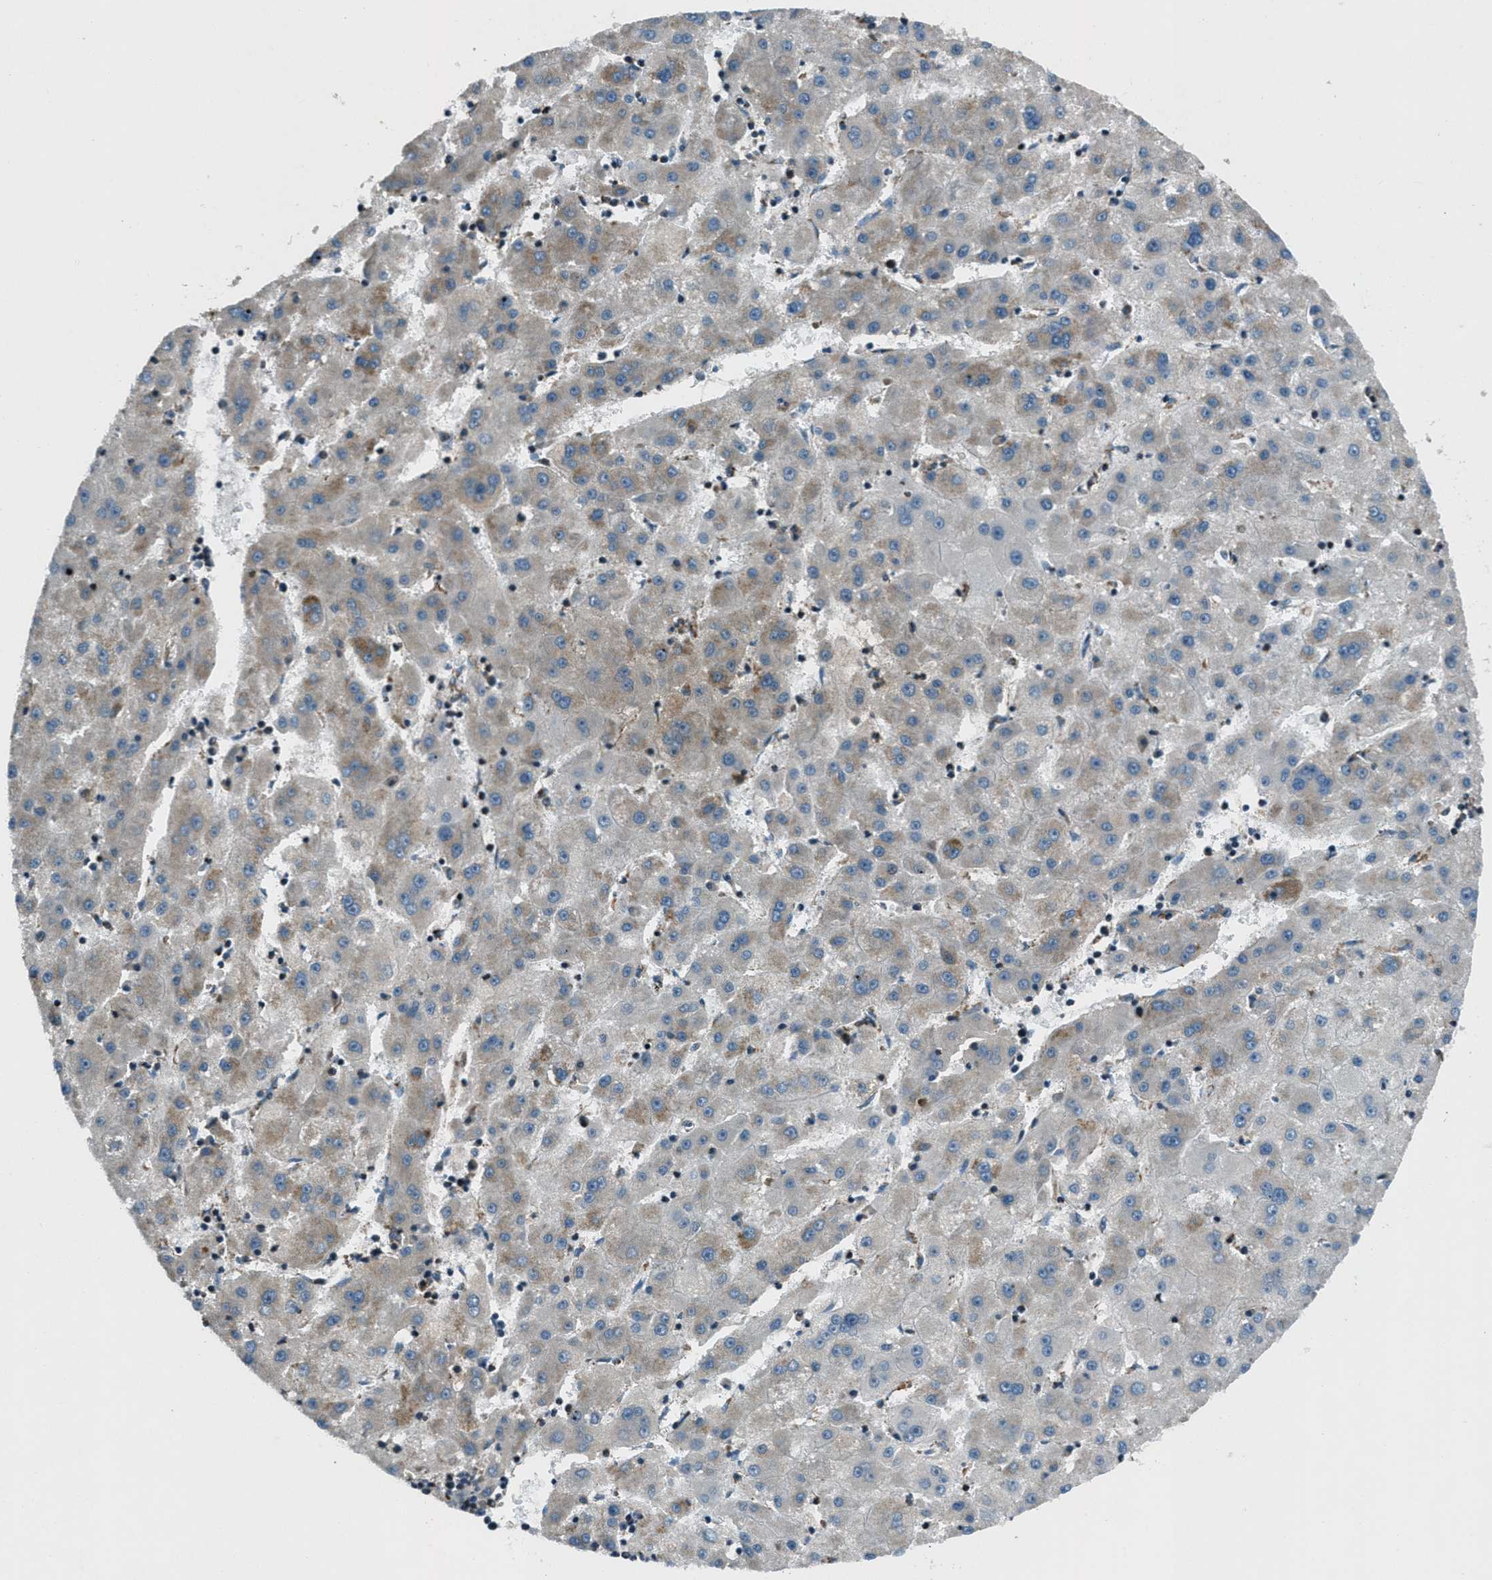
{"staining": {"intensity": "moderate", "quantity": "<25%", "location": "cytoplasmic/membranous"}, "tissue": "liver cancer", "cell_type": "Tumor cells", "image_type": "cancer", "snomed": [{"axis": "morphology", "description": "Carcinoma, Hepatocellular, NOS"}, {"axis": "topography", "description": "Liver"}], "caption": "Immunohistochemical staining of hepatocellular carcinoma (liver) exhibits low levels of moderate cytoplasmic/membranous protein expression in approximately <25% of tumor cells.", "gene": "CLEC2D", "patient": {"sex": "male", "age": 72}}